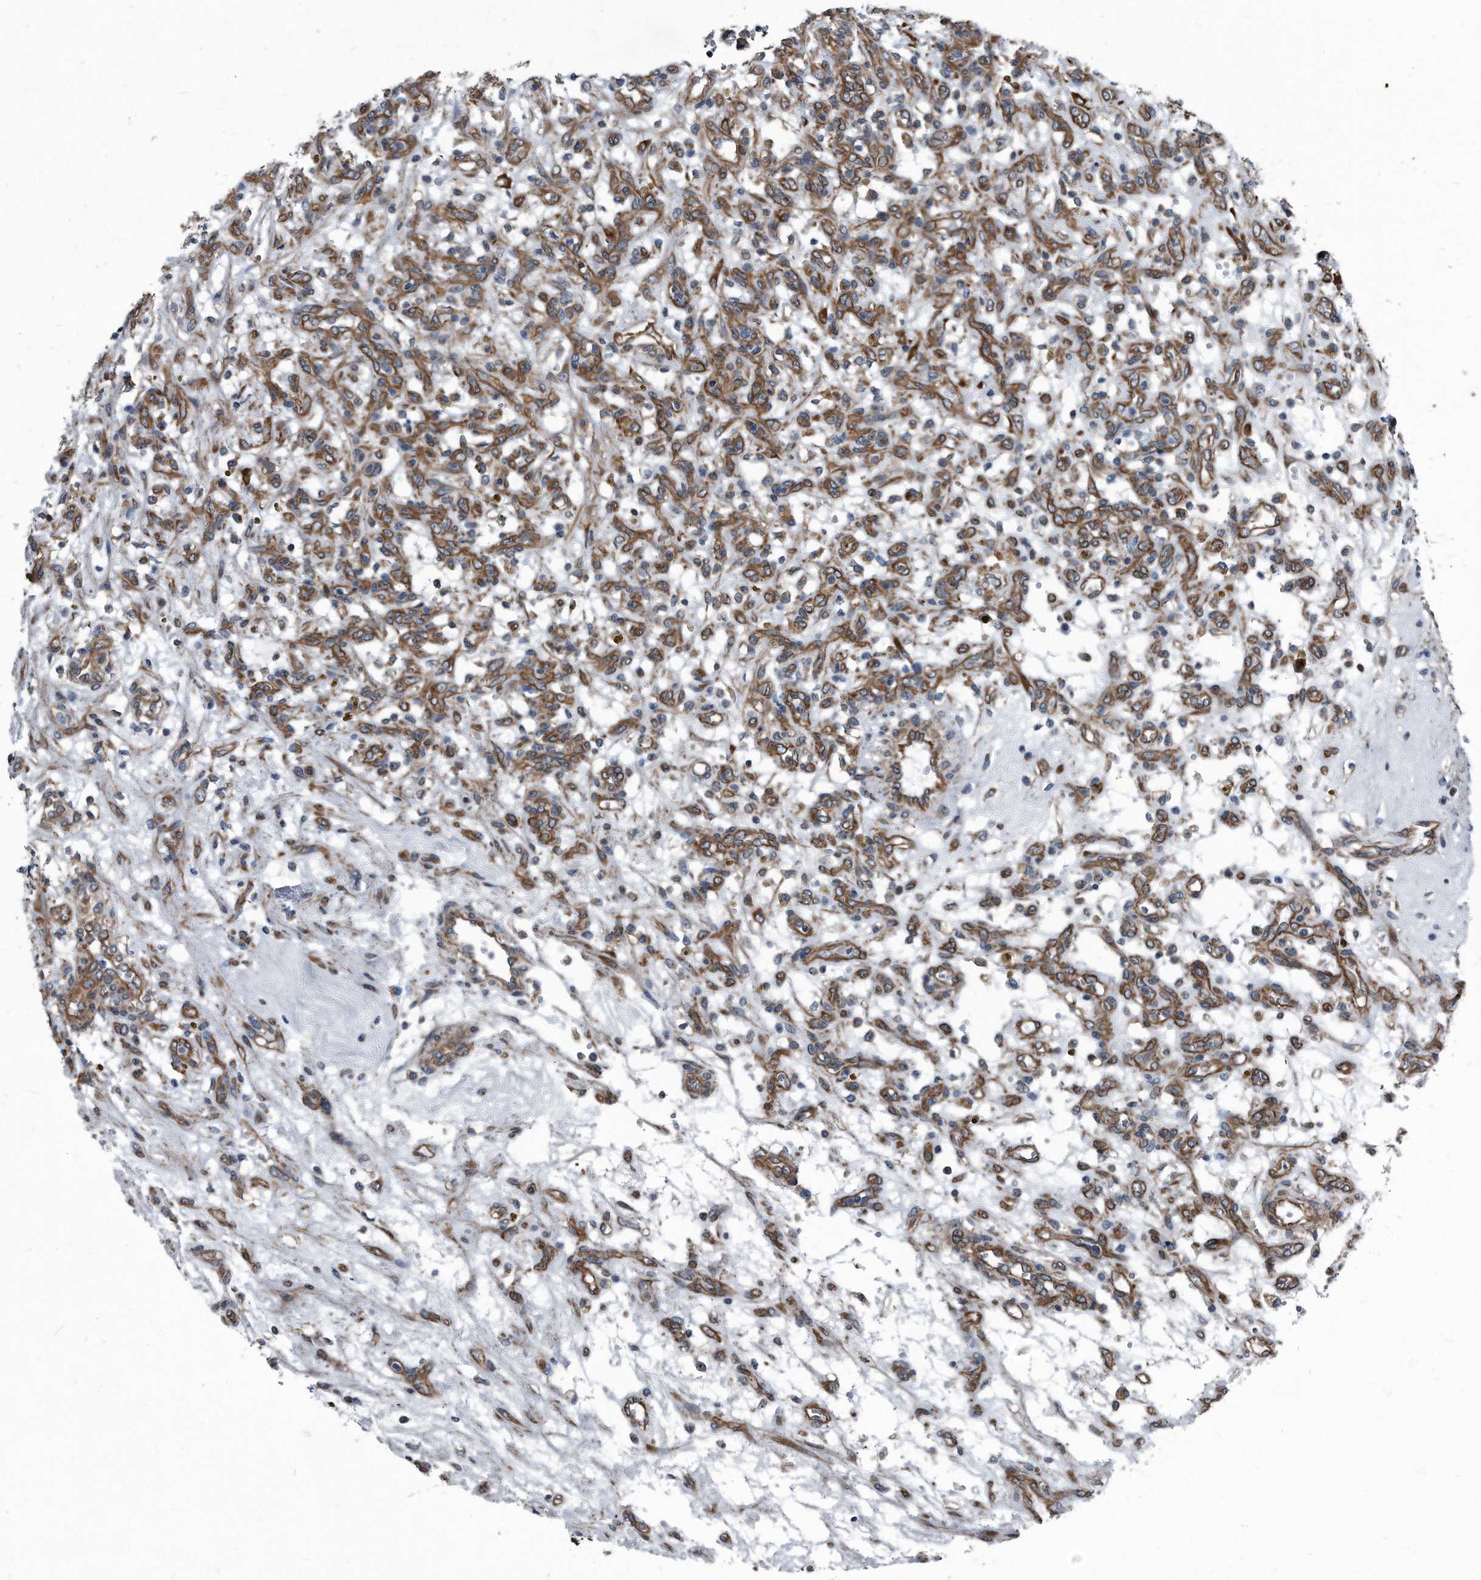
{"staining": {"intensity": "negative", "quantity": "none", "location": "none"}, "tissue": "renal cancer", "cell_type": "Tumor cells", "image_type": "cancer", "snomed": [{"axis": "morphology", "description": "Adenocarcinoma, NOS"}, {"axis": "topography", "description": "Kidney"}], "caption": "An IHC photomicrograph of adenocarcinoma (renal) is shown. There is no staining in tumor cells of adenocarcinoma (renal).", "gene": "PLEC", "patient": {"sex": "female", "age": 57}}